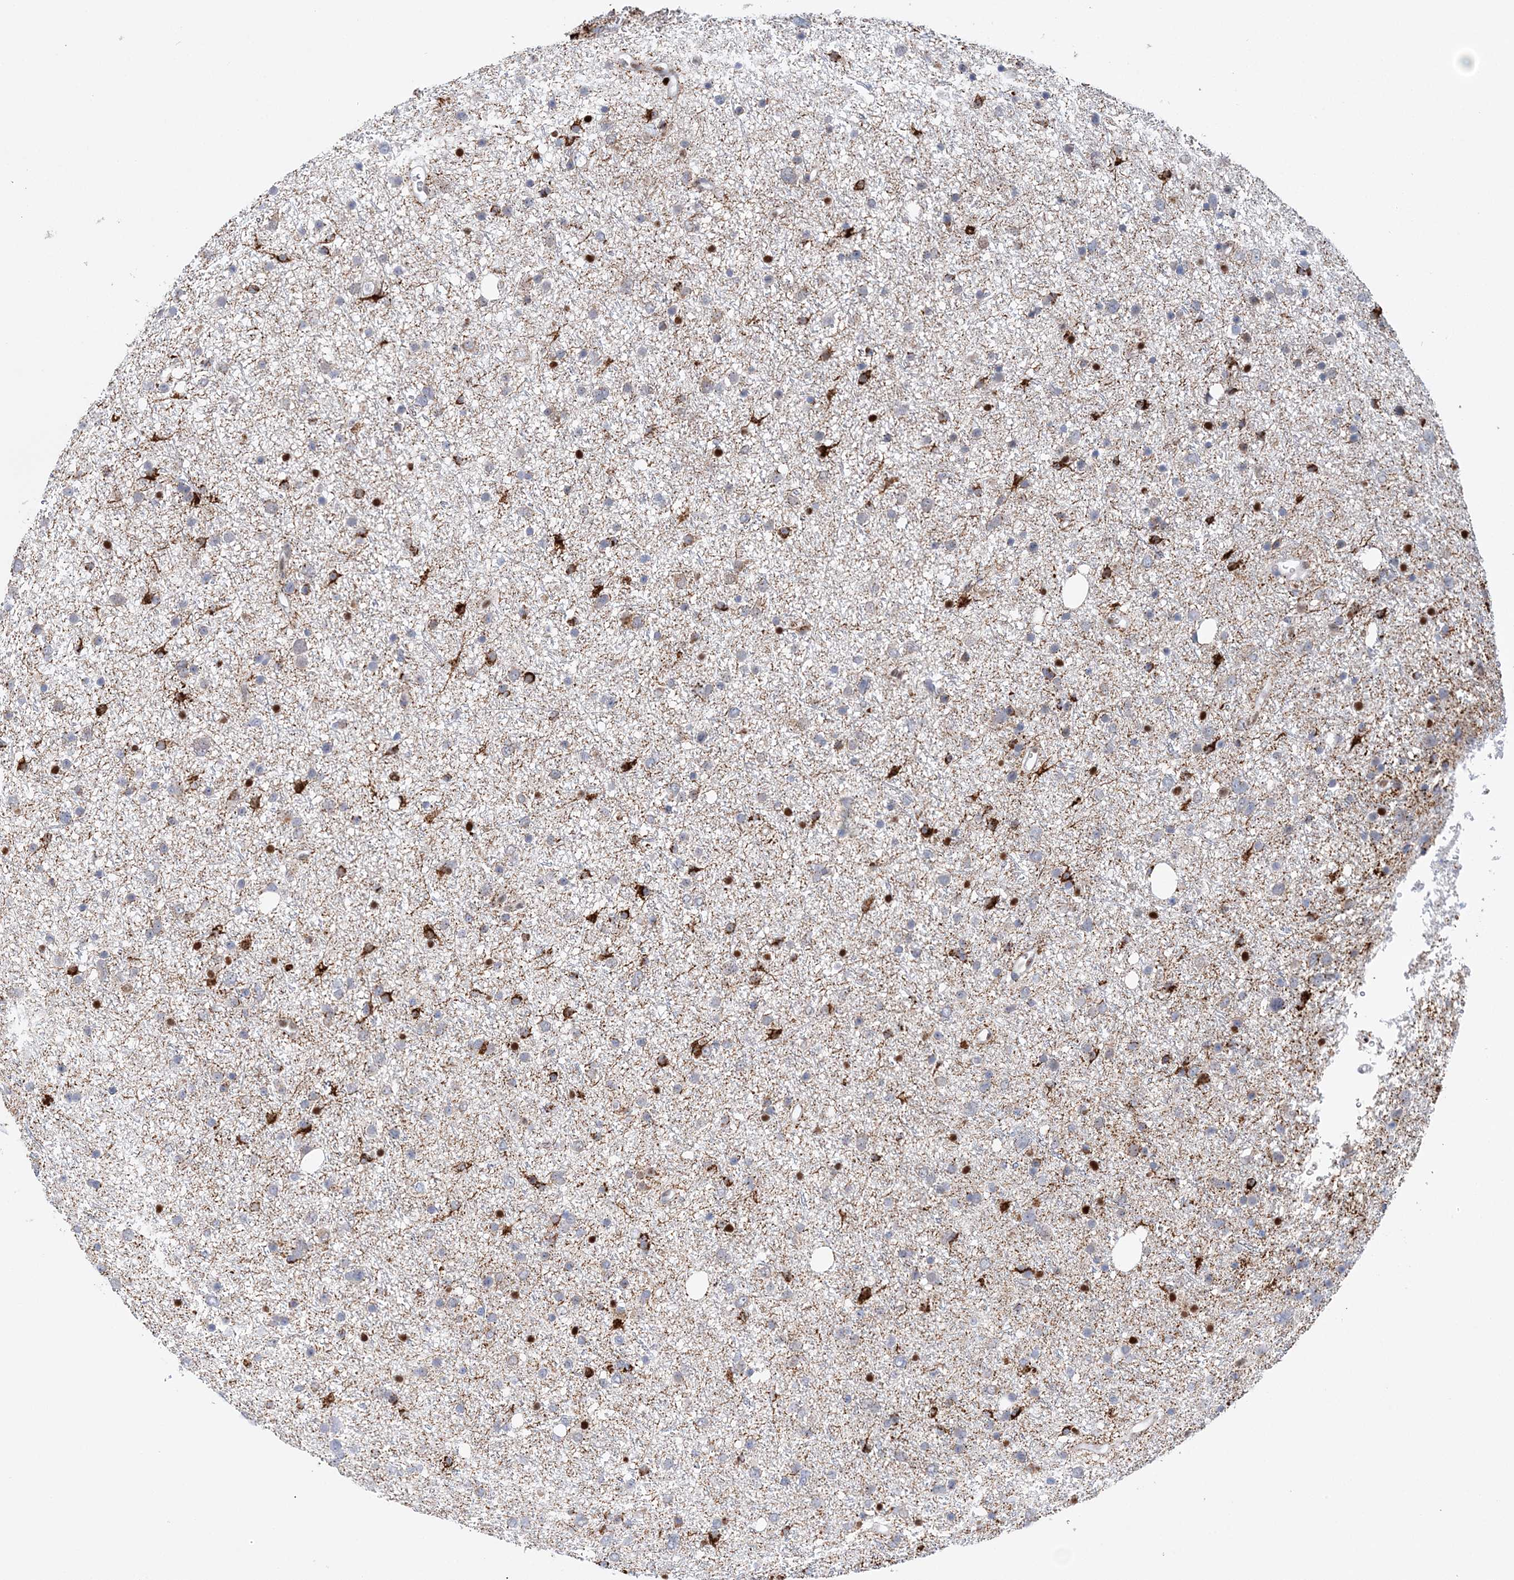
{"staining": {"intensity": "negative", "quantity": "none", "location": "none"}, "tissue": "glioma", "cell_type": "Tumor cells", "image_type": "cancer", "snomed": [{"axis": "morphology", "description": "Glioma, malignant, Low grade"}, {"axis": "topography", "description": "Cerebral cortex"}], "caption": "Glioma stained for a protein using immunohistochemistry (IHC) exhibits no staining tumor cells.", "gene": "NIT2", "patient": {"sex": "female", "age": 39}}